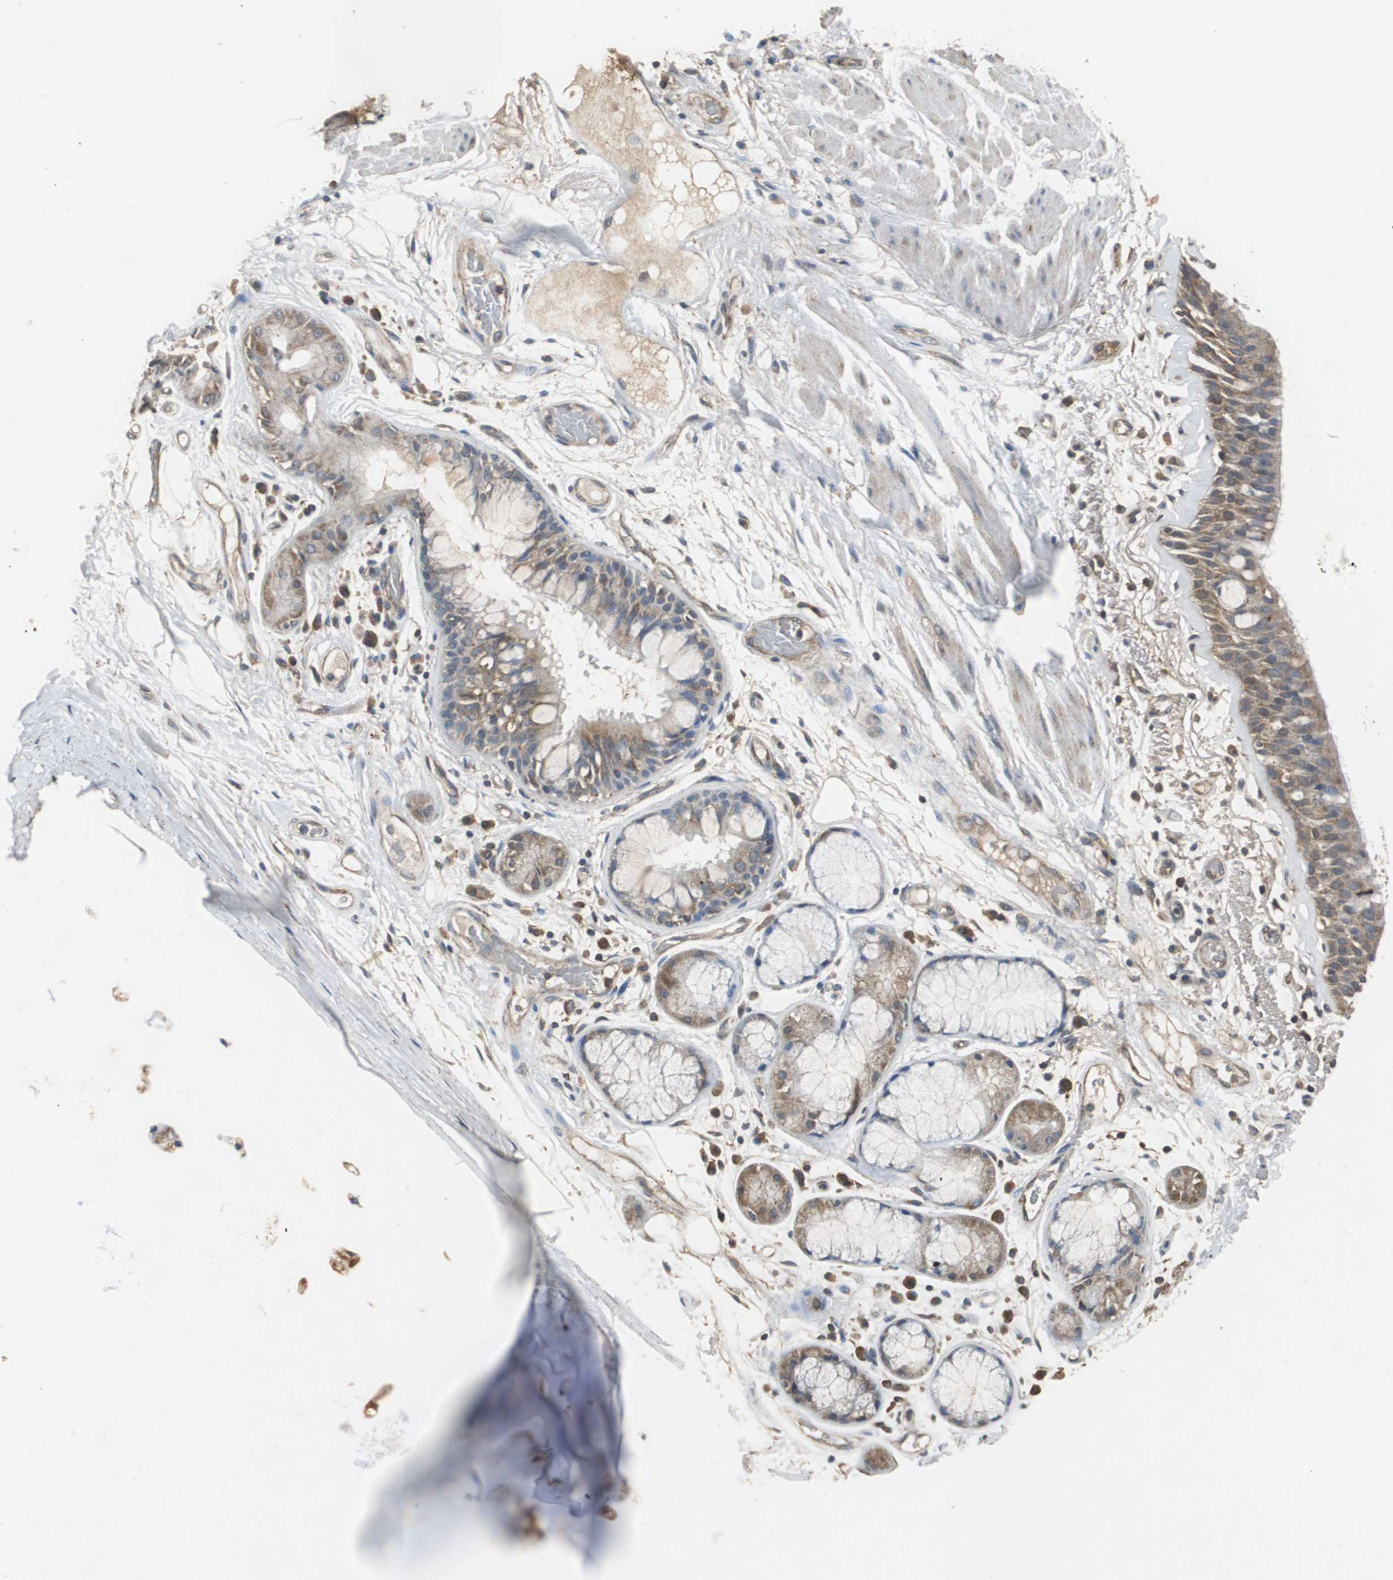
{"staining": {"intensity": "moderate", "quantity": "25%-75%", "location": "cytoplasmic/membranous"}, "tissue": "bronchus", "cell_type": "Respiratory epithelial cells", "image_type": "normal", "snomed": [{"axis": "morphology", "description": "Normal tissue, NOS"}, {"axis": "topography", "description": "Bronchus"}], "caption": "This image shows normal bronchus stained with immunohistochemistry to label a protein in brown. The cytoplasmic/membranous of respiratory epithelial cells show moderate positivity for the protein. Nuclei are counter-stained blue.", "gene": "VBP1", "patient": {"sex": "male", "age": 66}}